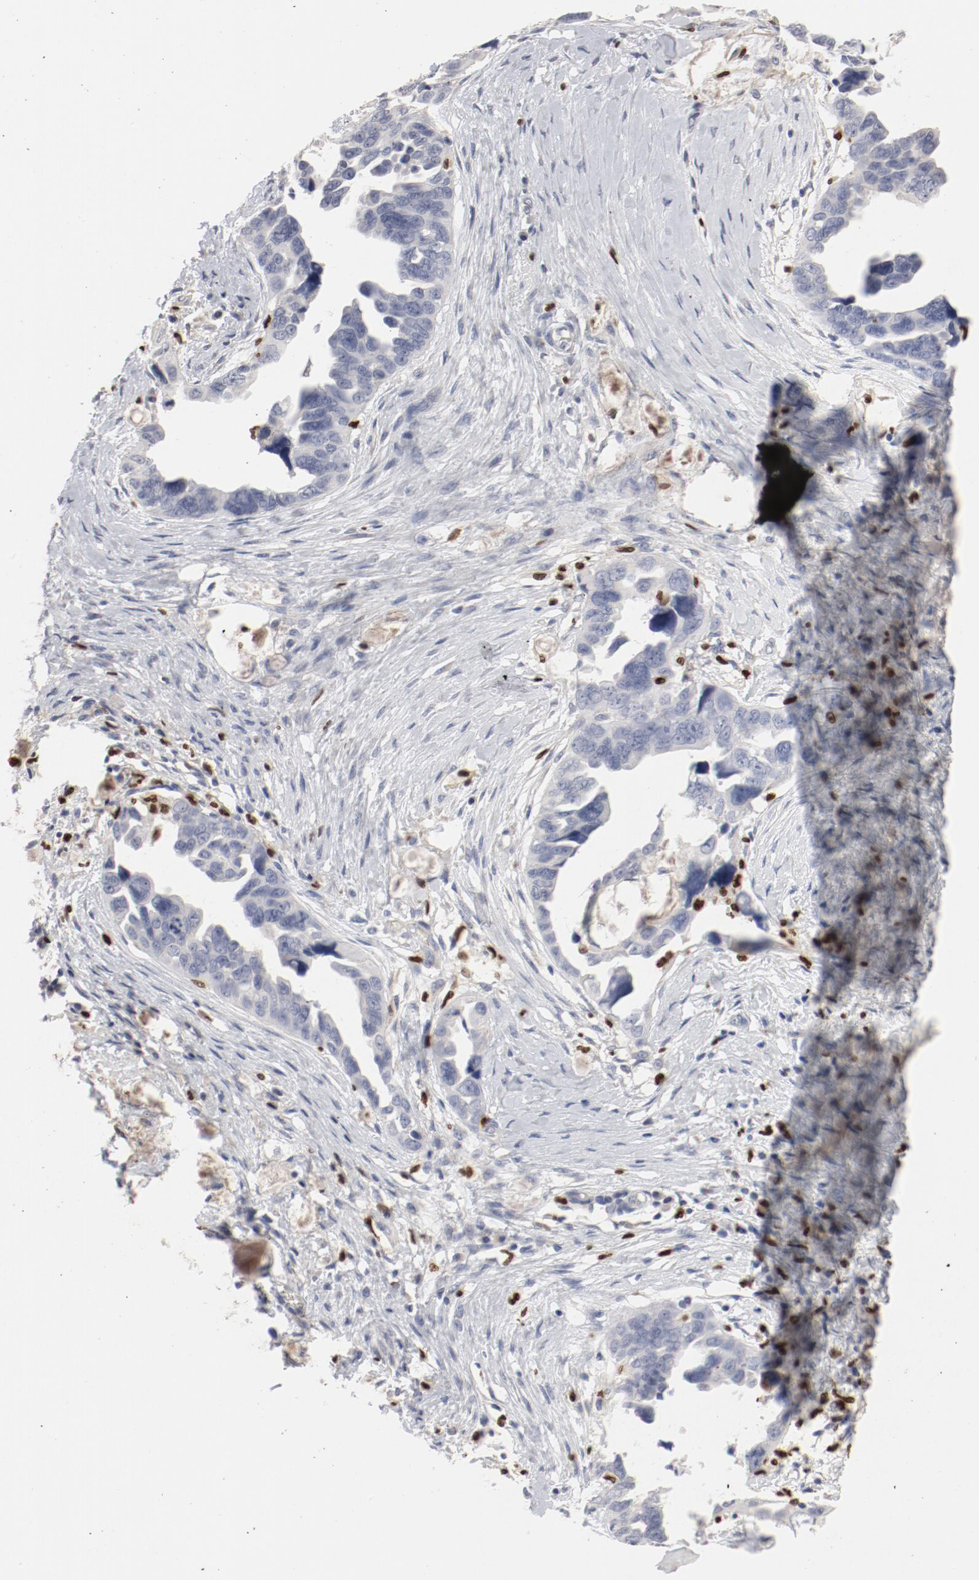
{"staining": {"intensity": "negative", "quantity": "none", "location": "none"}, "tissue": "ovarian cancer", "cell_type": "Tumor cells", "image_type": "cancer", "snomed": [{"axis": "morphology", "description": "Cystadenocarcinoma, serous, NOS"}, {"axis": "topography", "description": "Ovary"}], "caption": "Ovarian serous cystadenocarcinoma was stained to show a protein in brown. There is no significant expression in tumor cells. (Stains: DAB (3,3'-diaminobenzidine) immunohistochemistry with hematoxylin counter stain, Microscopy: brightfield microscopy at high magnification).", "gene": "SPI1", "patient": {"sex": "female", "age": 63}}